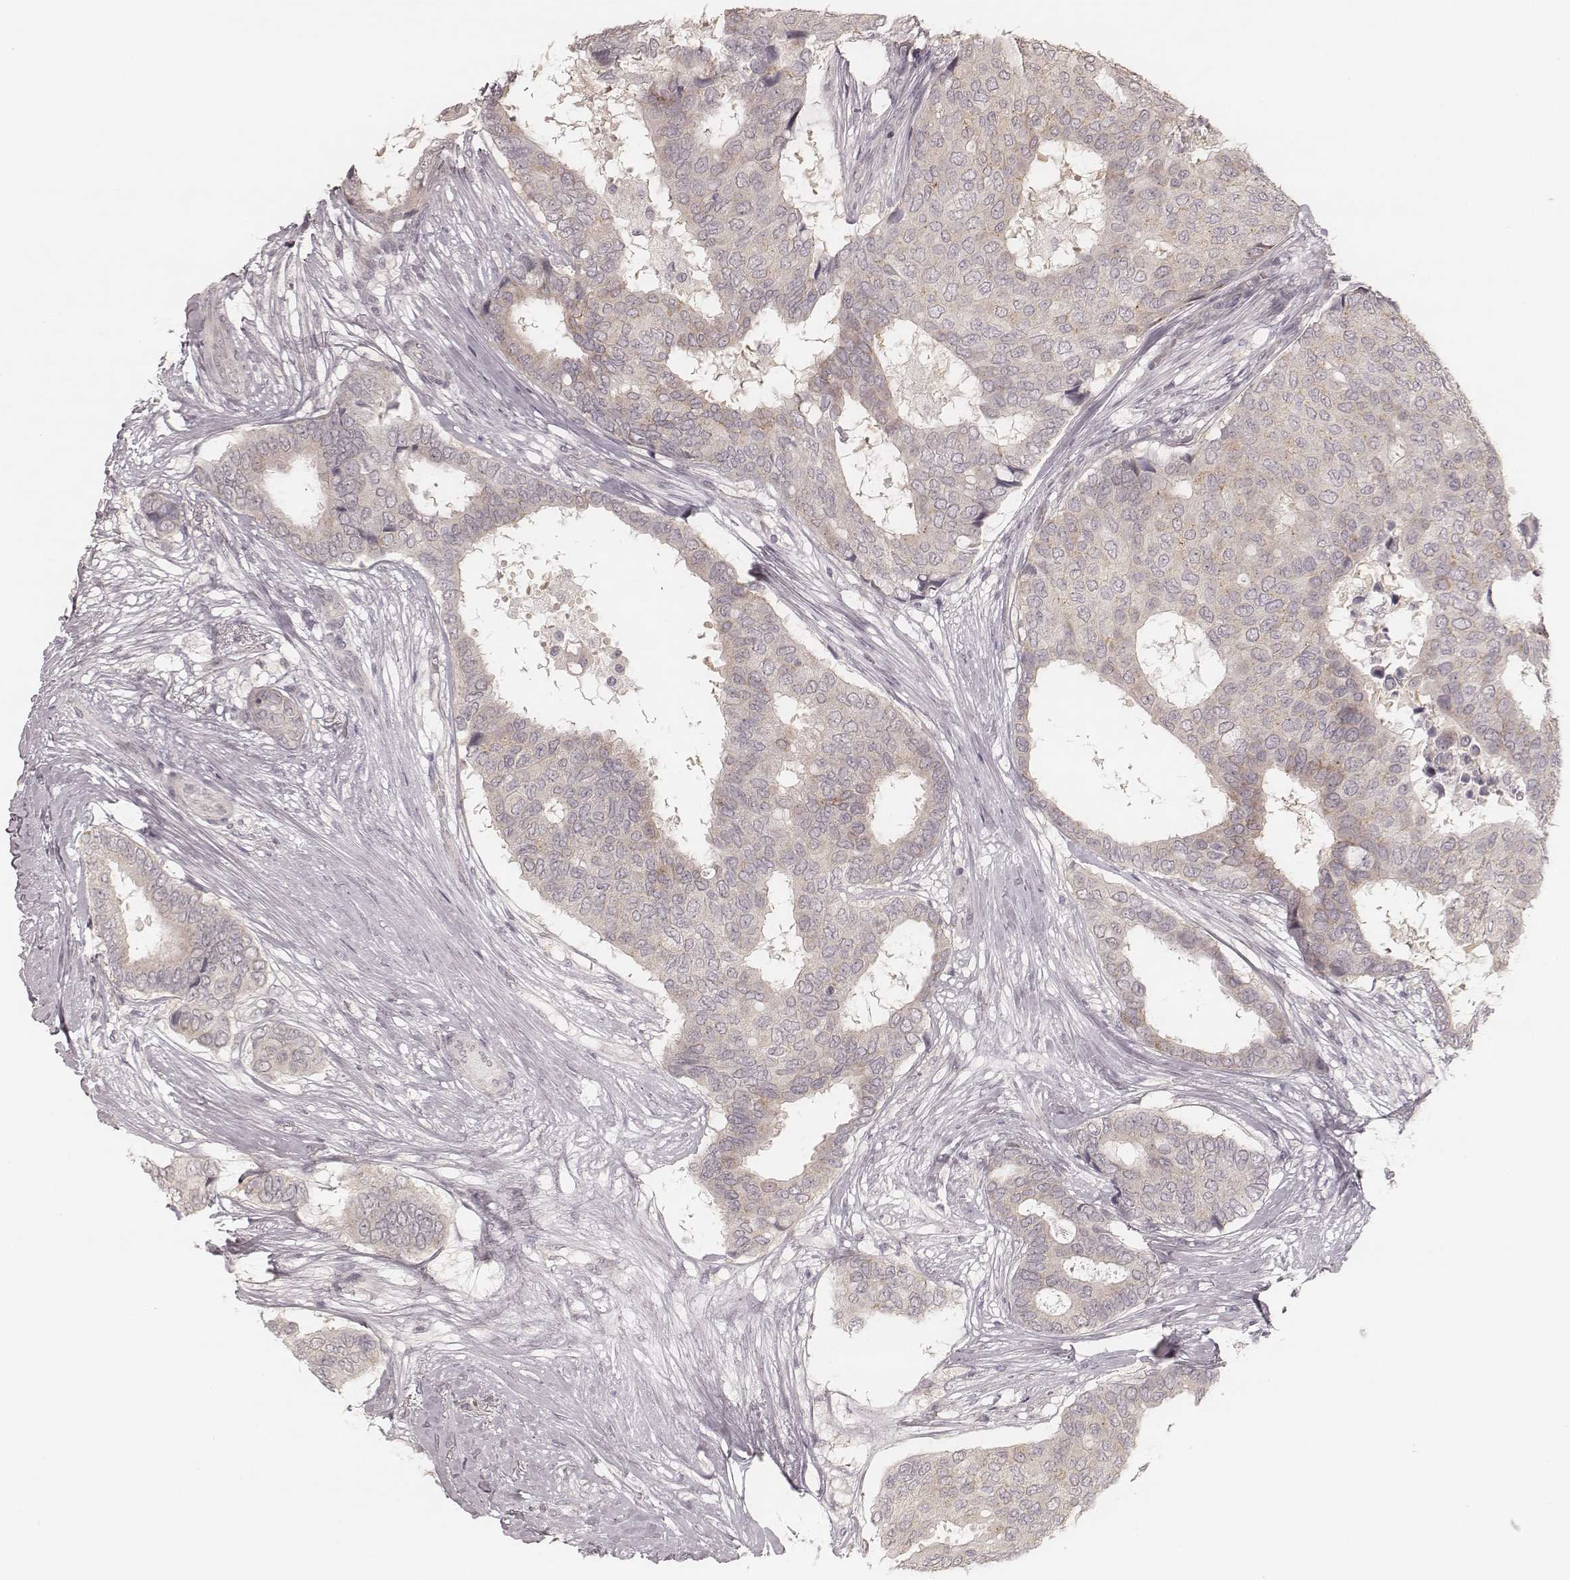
{"staining": {"intensity": "negative", "quantity": "none", "location": "none"}, "tissue": "breast cancer", "cell_type": "Tumor cells", "image_type": "cancer", "snomed": [{"axis": "morphology", "description": "Duct carcinoma"}, {"axis": "topography", "description": "Breast"}], "caption": "A histopathology image of human breast cancer (intraductal carcinoma) is negative for staining in tumor cells. The staining is performed using DAB brown chromogen with nuclei counter-stained in using hematoxylin.", "gene": "ACACB", "patient": {"sex": "female", "age": 75}}